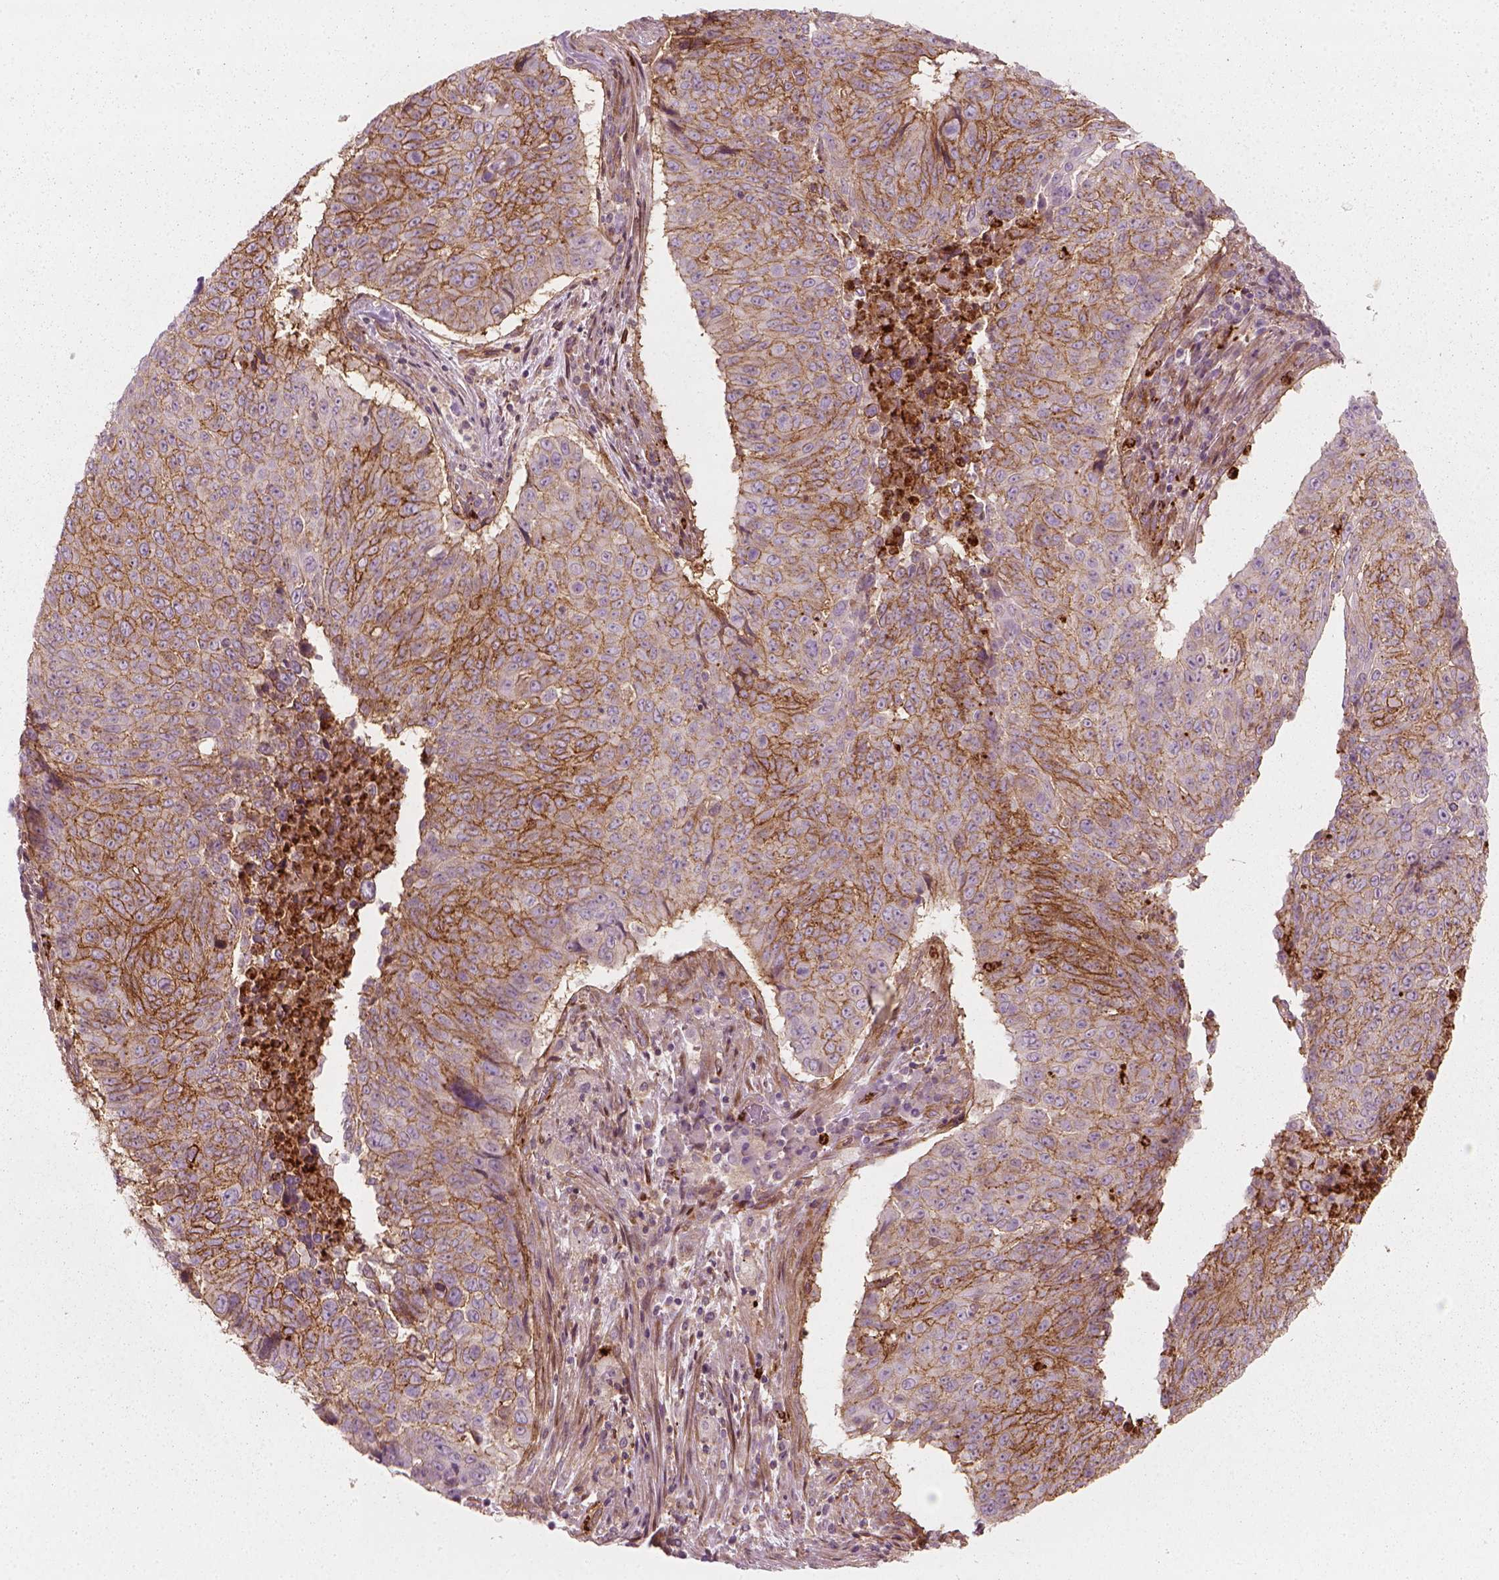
{"staining": {"intensity": "moderate", "quantity": ">75%", "location": "cytoplasmic/membranous"}, "tissue": "lung cancer", "cell_type": "Tumor cells", "image_type": "cancer", "snomed": [{"axis": "morphology", "description": "Normal tissue, NOS"}, {"axis": "morphology", "description": "Squamous cell carcinoma, NOS"}, {"axis": "topography", "description": "Bronchus"}, {"axis": "topography", "description": "Lung"}], "caption": "The micrograph reveals a brown stain indicating the presence of a protein in the cytoplasmic/membranous of tumor cells in lung cancer.", "gene": "NPTN", "patient": {"sex": "male", "age": 64}}